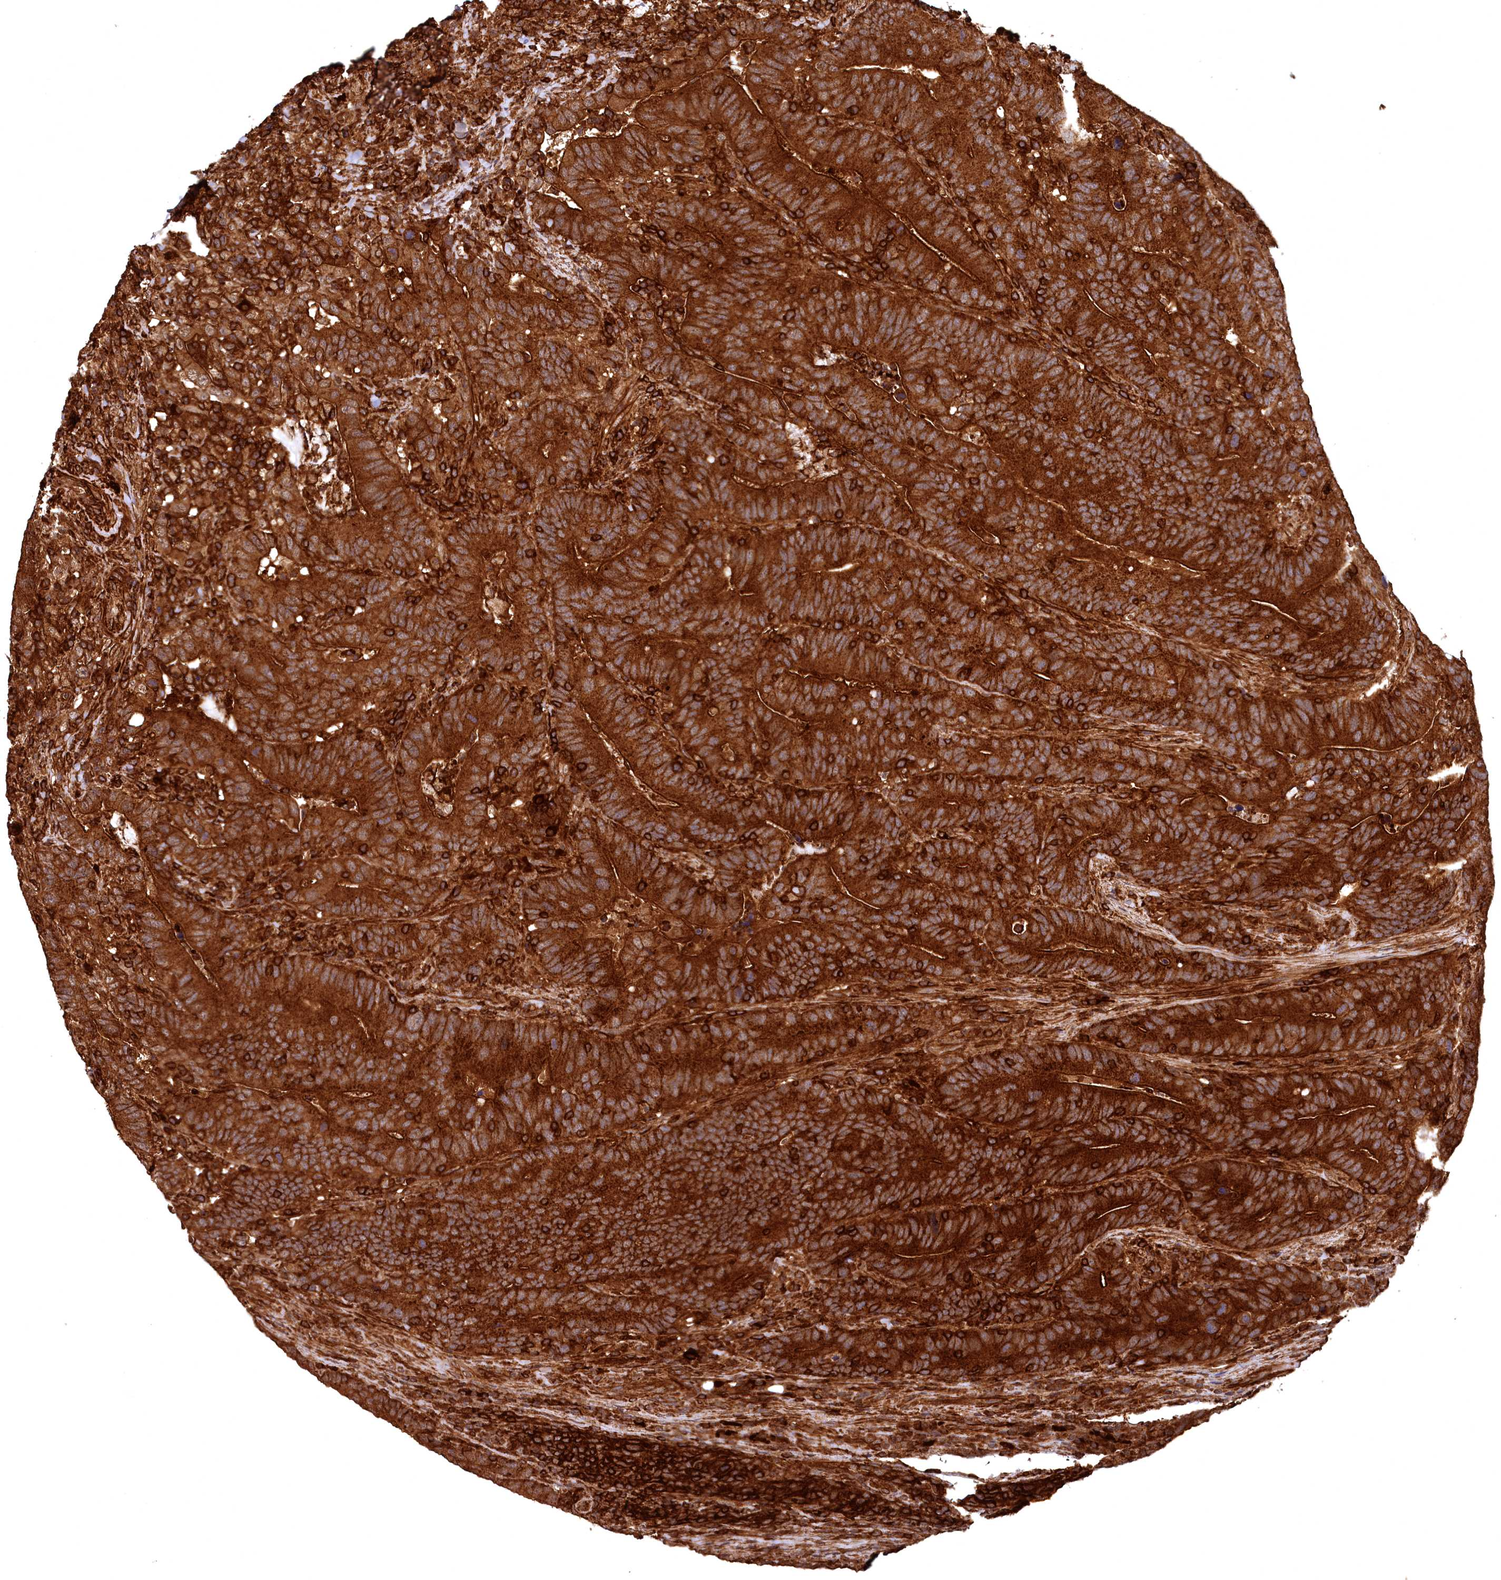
{"staining": {"intensity": "strong", "quantity": ">75%", "location": "cytoplasmic/membranous"}, "tissue": "colorectal cancer", "cell_type": "Tumor cells", "image_type": "cancer", "snomed": [{"axis": "morphology", "description": "Adenocarcinoma, NOS"}, {"axis": "topography", "description": "Colon"}], "caption": "Colorectal cancer was stained to show a protein in brown. There is high levels of strong cytoplasmic/membranous staining in about >75% of tumor cells.", "gene": "STUB1", "patient": {"sex": "female", "age": 66}}